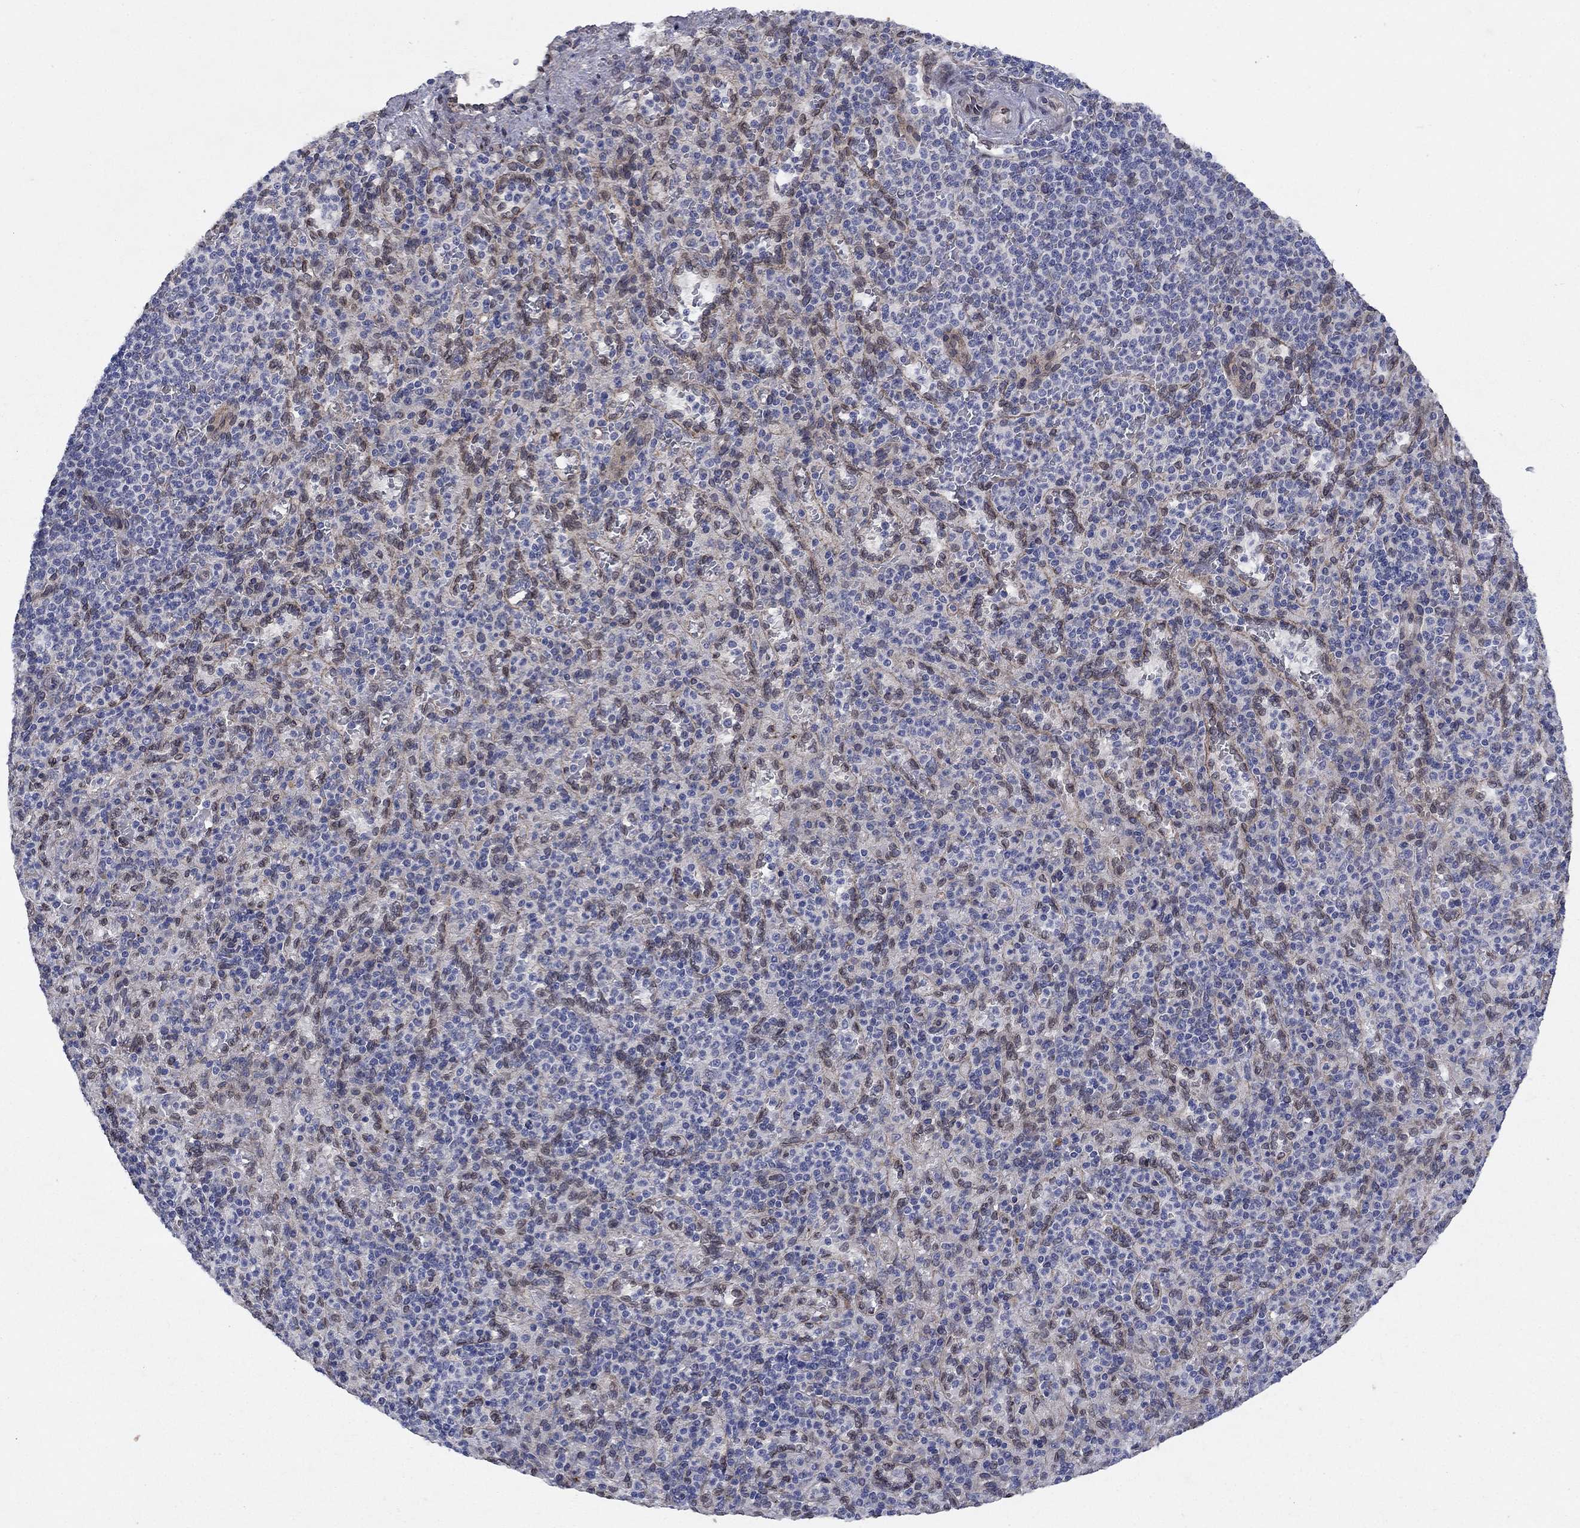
{"staining": {"intensity": "negative", "quantity": "none", "location": "none"}, "tissue": "spleen", "cell_type": "Cells in red pulp", "image_type": "normal", "snomed": [{"axis": "morphology", "description": "Normal tissue, NOS"}, {"axis": "topography", "description": "Spleen"}], "caption": "This is a histopathology image of immunohistochemistry (IHC) staining of normal spleen, which shows no positivity in cells in red pulp.", "gene": "EMC9", "patient": {"sex": "female", "age": 74}}